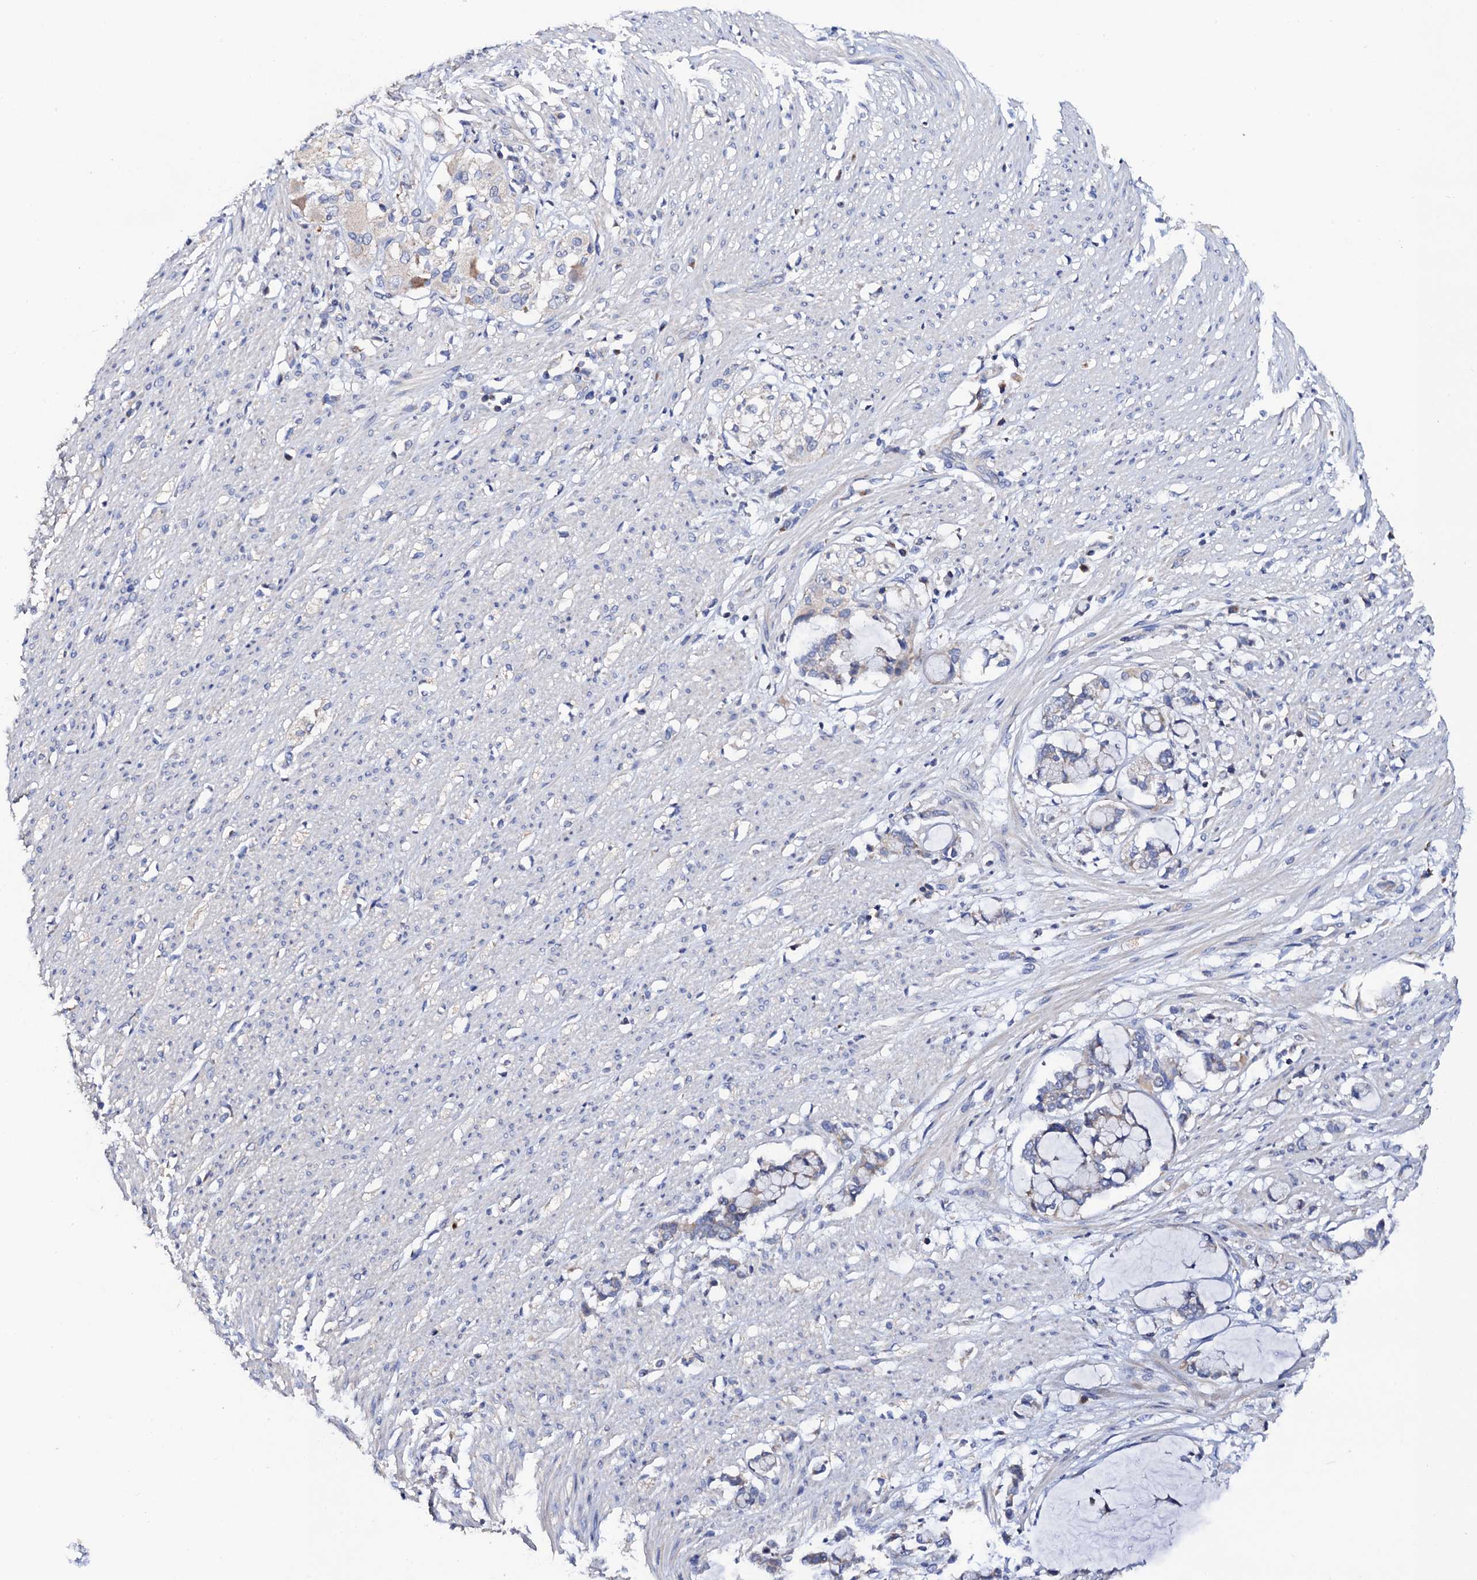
{"staining": {"intensity": "moderate", "quantity": "<25%", "location": "cytoplasmic/membranous"}, "tissue": "smooth muscle", "cell_type": "Smooth muscle cells", "image_type": "normal", "snomed": [{"axis": "morphology", "description": "Normal tissue, NOS"}, {"axis": "morphology", "description": "Adenocarcinoma, NOS"}, {"axis": "topography", "description": "Colon"}, {"axis": "topography", "description": "Peripheral nerve tissue"}], "caption": "The micrograph demonstrates staining of normal smooth muscle, revealing moderate cytoplasmic/membranous protein positivity (brown color) within smooth muscle cells.", "gene": "MRPL48", "patient": {"sex": "male", "age": 14}}